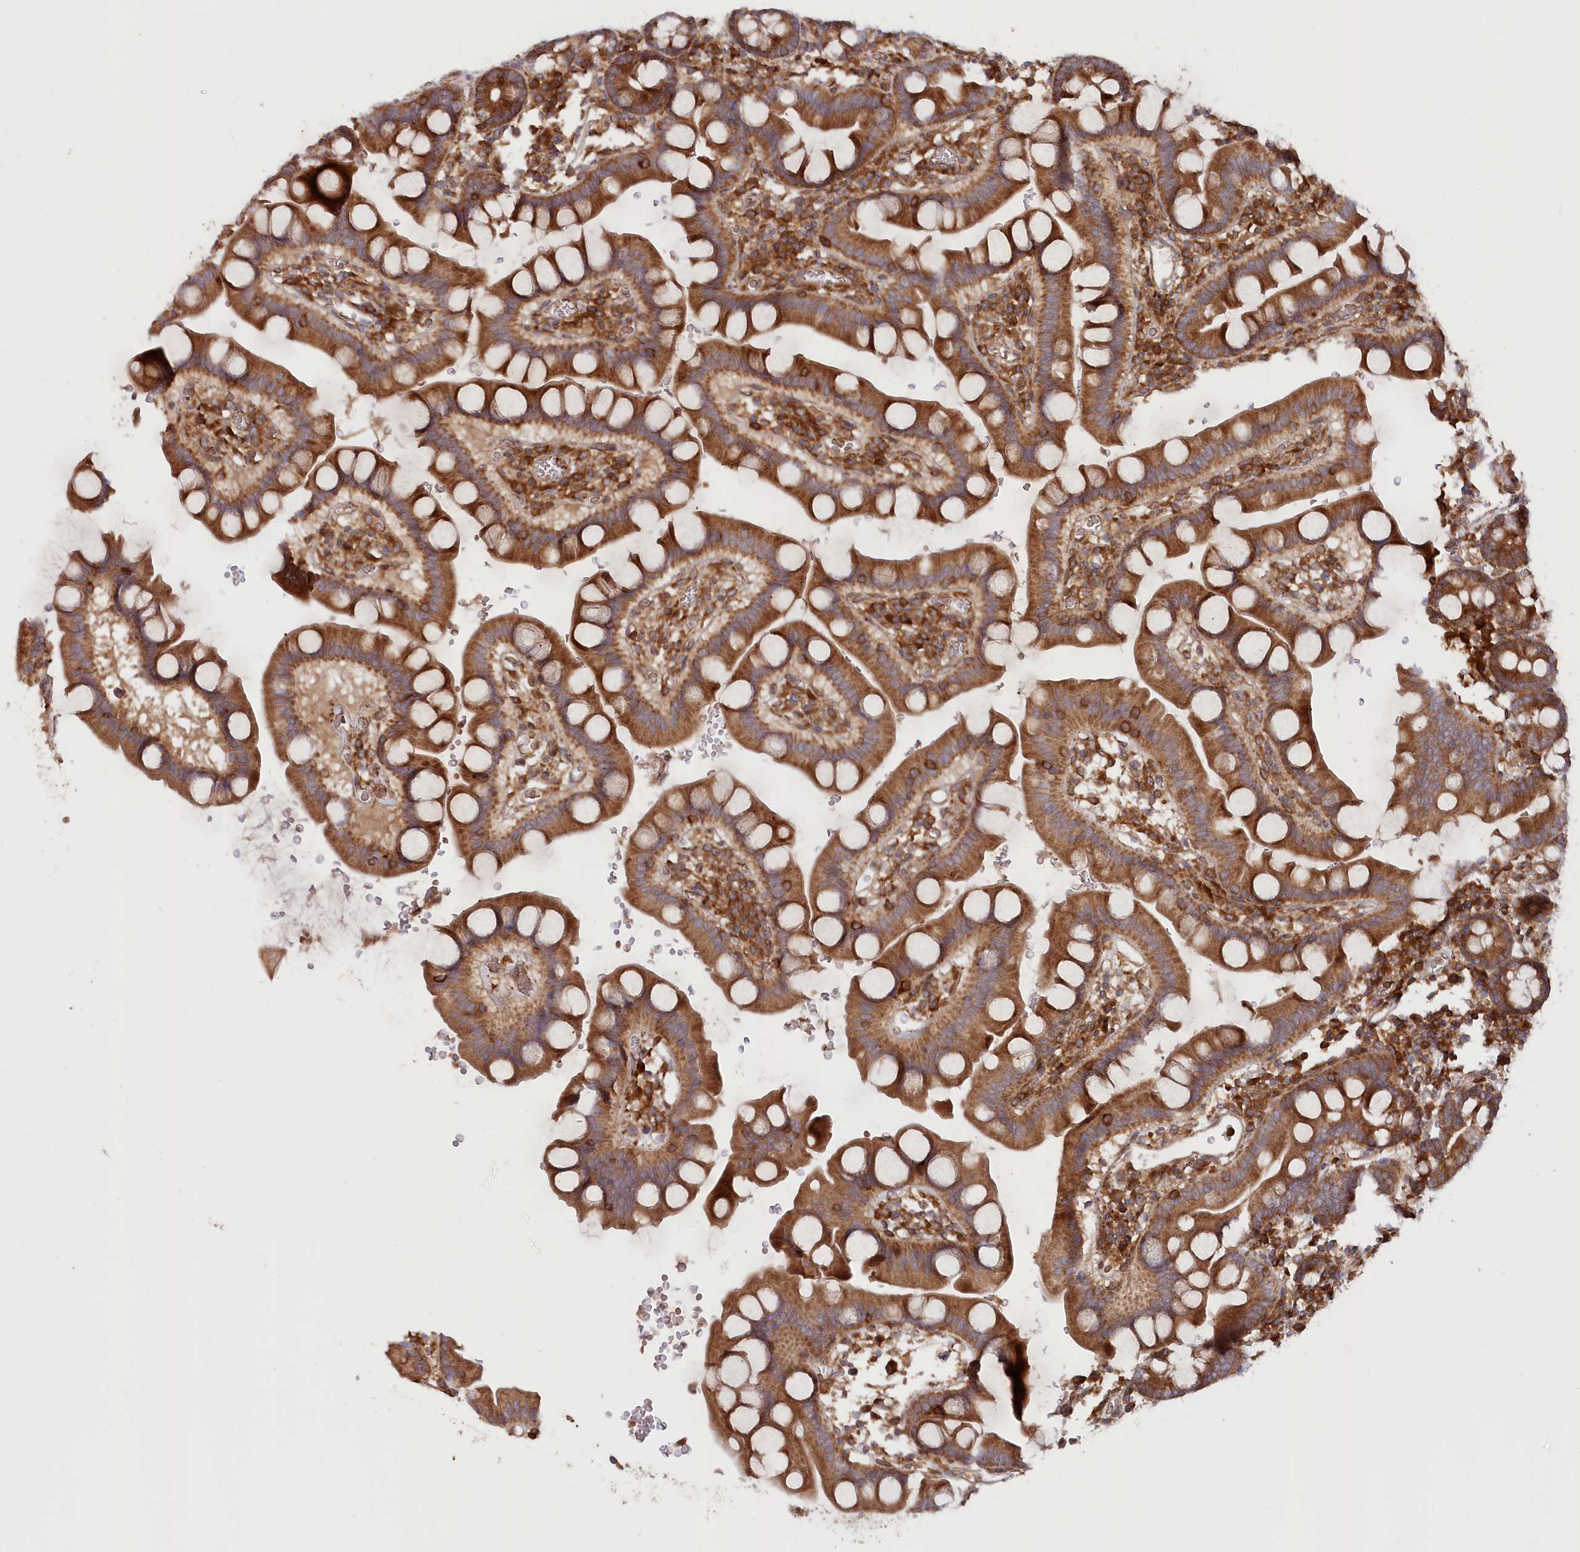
{"staining": {"intensity": "strong", "quantity": ">75%", "location": "cytoplasmic/membranous"}, "tissue": "small intestine", "cell_type": "Glandular cells", "image_type": "normal", "snomed": [{"axis": "morphology", "description": "Normal tissue, NOS"}, {"axis": "topography", "description": "Stomach, upper"}, {"axis": "topography", "description": "Stomach, lower"}, {"axis": "topography", "description": "Small intestine"}], "caption": "Small intestine stained with immunohistochemistry exhibits strong cytoplasmic/membranous expression in about >75% of glandular cells.", "gene": "PAIP2", "patient": {"sex": "male", "age": 68}}